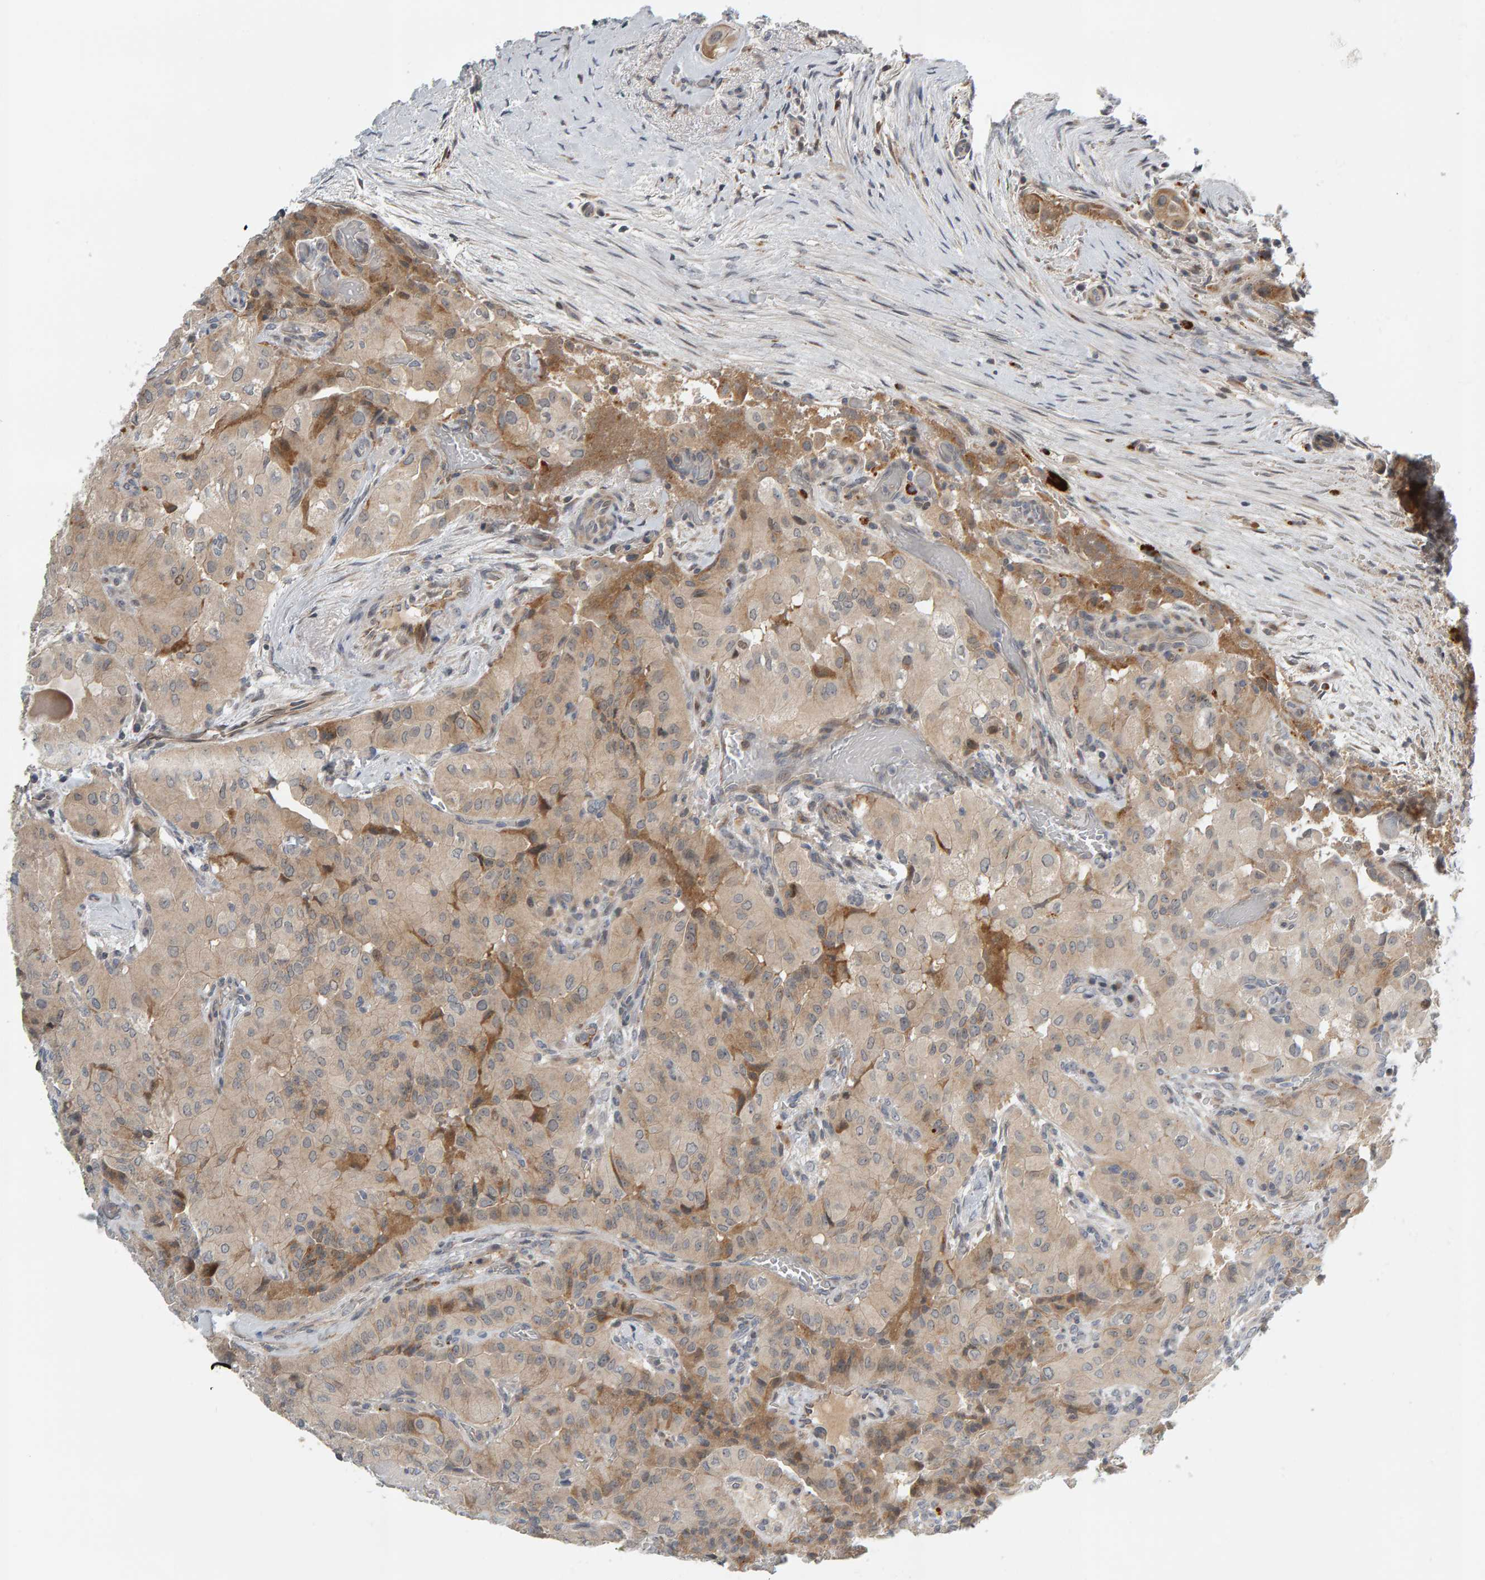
{"staining": {"intensity": "negative", "quantity": "none", "location": "none"}, "tissue": "thyroid cancer", "cell_type": "Tumor cells", "image_type": "cancer", "snomed": [{"axis": "morphology", "description": "Papillary adenocarcinoma, NOS"}, {"axis": "topography", "description": "Thyroid gland"}], "caption": "Photomicrograph shows no protein expression in tumor cells of thyroid cancer (papillary adenocarcinoma) tissue. The staining is performed using DAB brown chromogen with nuclei counter-stained in using hematoxylin.", "gene": "ZNF160", "patient": {"sex": "female", "age": 59}}